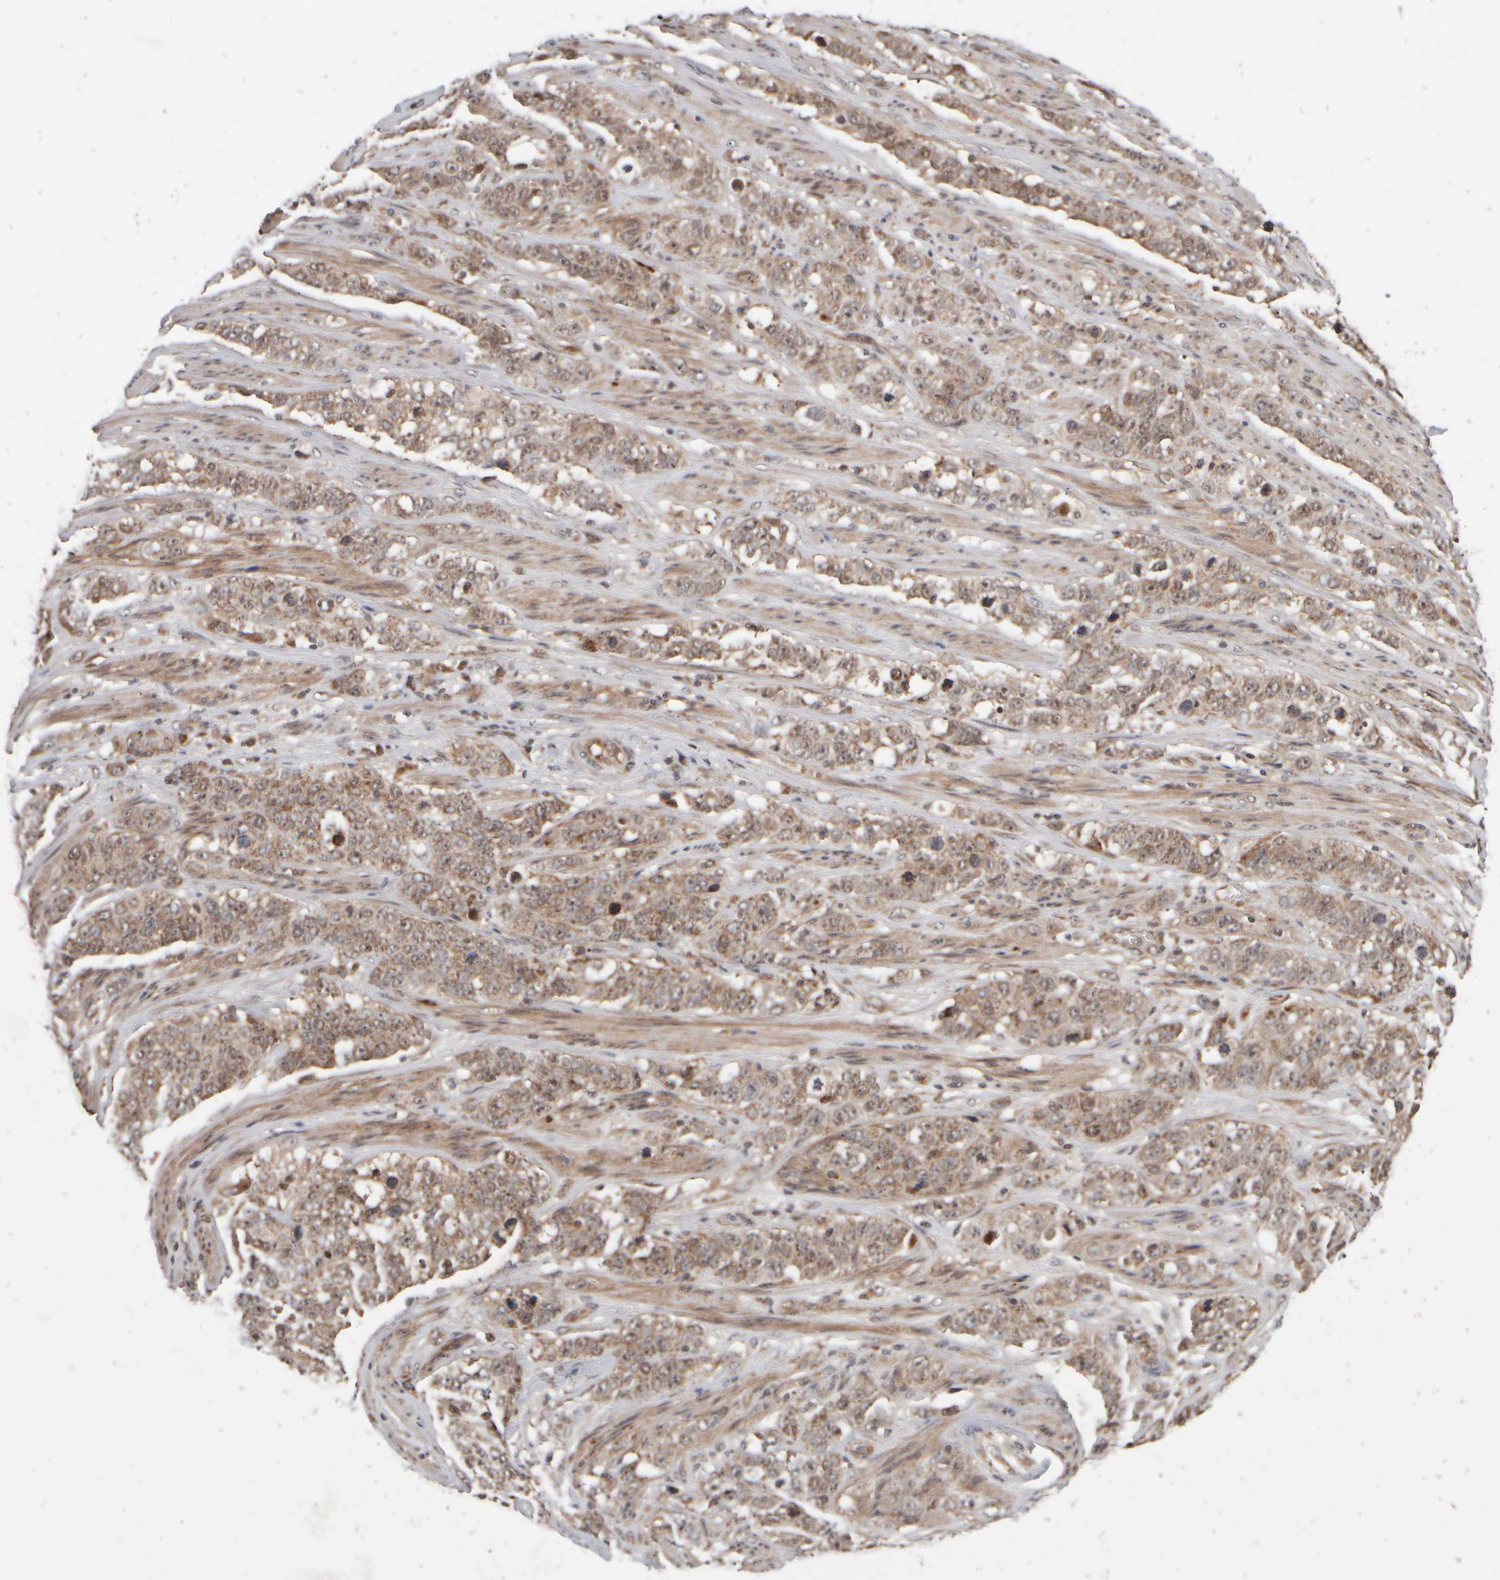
{"staining": {"intensity": "moderate", "quantity": ">75%", "location": "cytoplasmic/membranous,nuclear"}, "tissue": "stomach cancer", "cell_type": "Tumor cells", "image_type": "cancer", "snomed": [{"axis": "morphology", "description": "Adenocarcinoma, NOS"}, {"axis": "topography", "description": "Stomach"}], "caption": "Human stomach adenocarcinoma stained with a protein marker demonstrates moderate staining in tumor cells.", "gene": "ABHD11", "patient": {"sex": "male", "age": 48}}